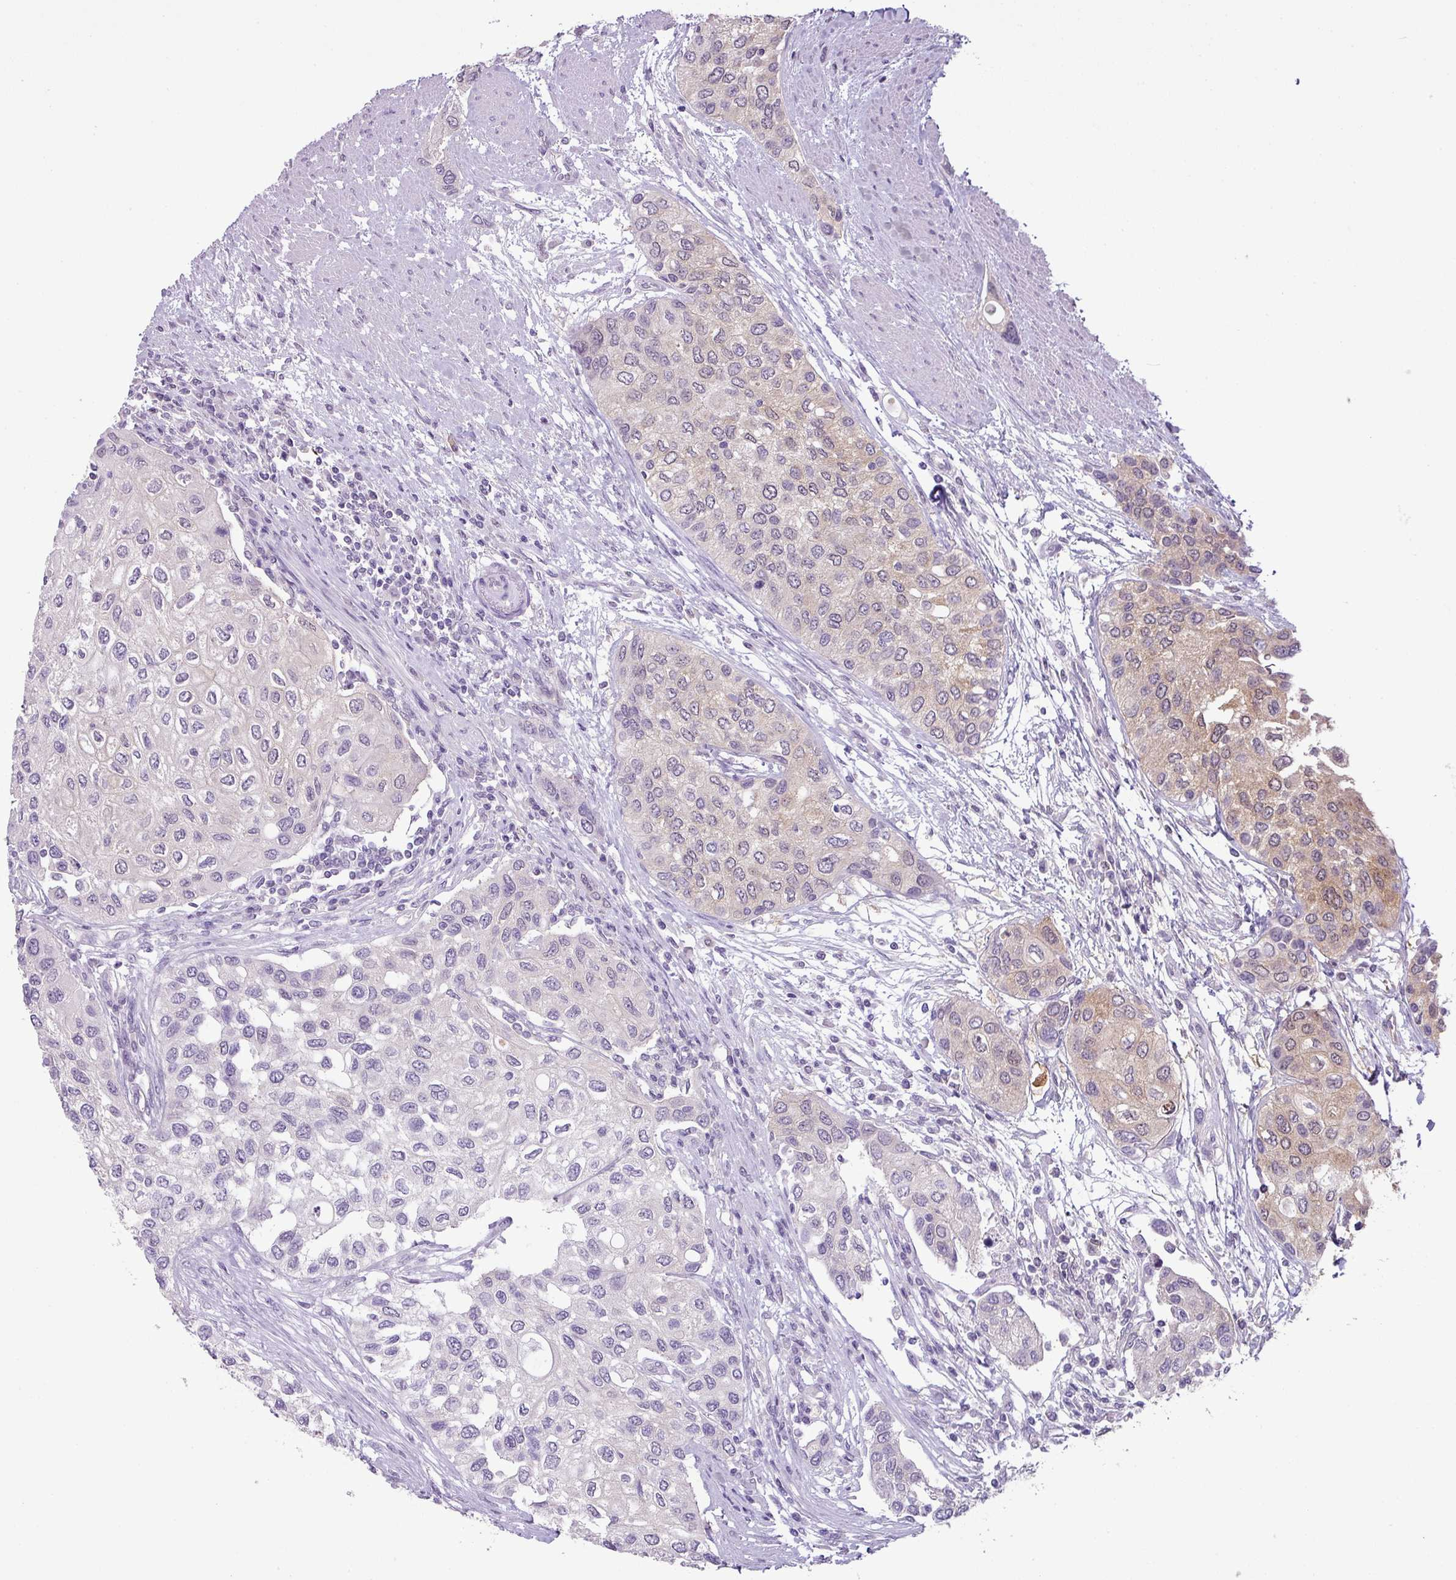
{"staining": {"intensity": "weak", "quantity": "<25%", "location": "cytoplasmic/membranous"}, "tissue": "urothelial cancer", "cell_type": "Tumor cells", "image_type": "cancer", "snomed": [{"axis": "morphology", "description": "Normal tissue, NOS"}, {"axis": "morphology", "description": "Urothelial carcinoma, High grade"}, {"axis": "topography", "description": "Vascular tissue"}, {"axis": "topography", "description": "Urinary bladder"}], "caption": "There is no significant expression in tumor cells of high-grade urothelial carcinoma.", "gene": "TTLL12", "patient": {"sex": "female", "age": 56}}